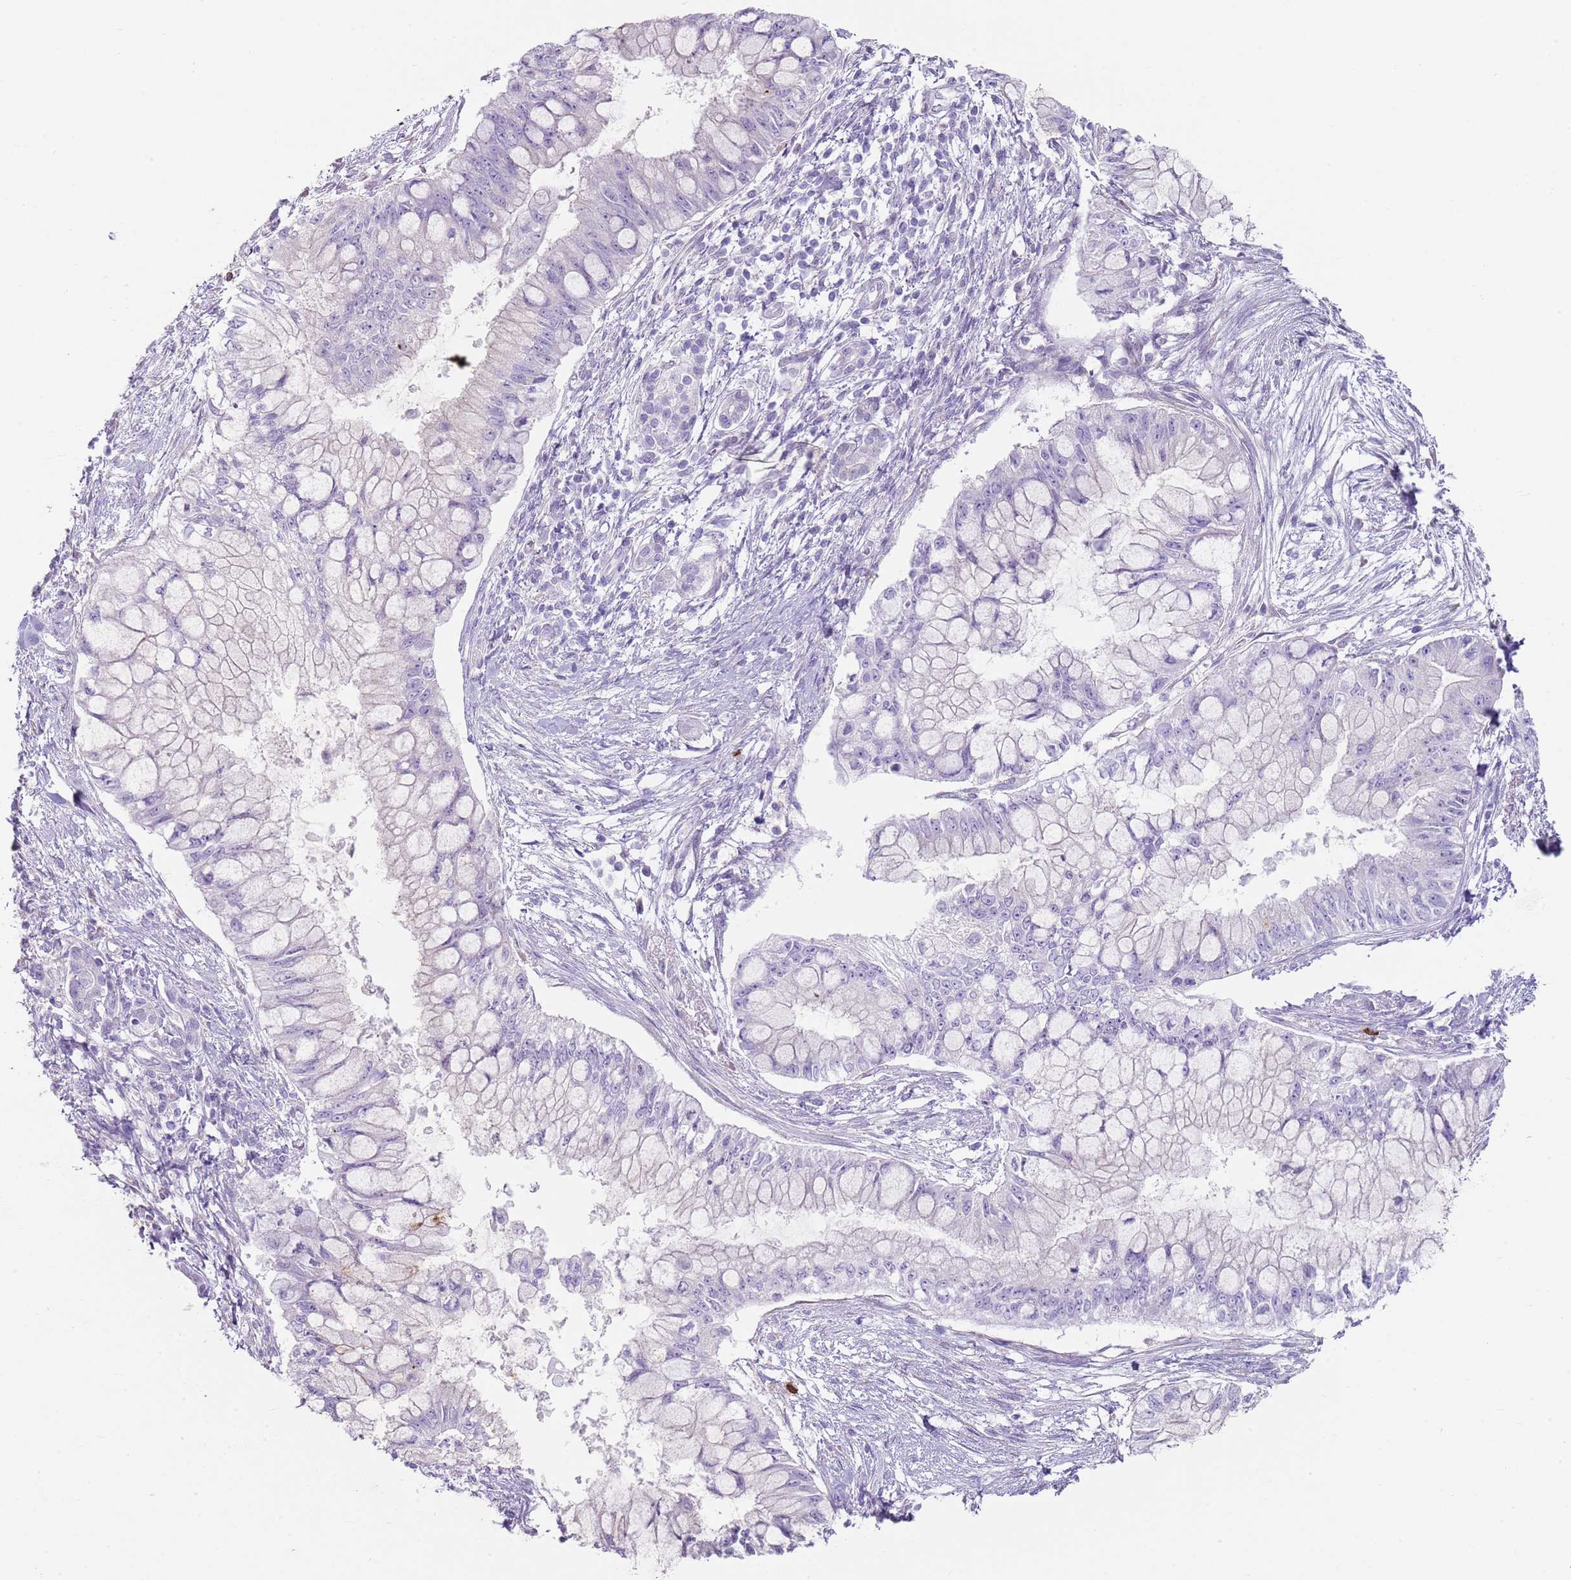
{"staining": {"intensity": "negative", "quantity": "none", "location": "none"}, "tissue": "pancreatic cancer", "cell_type": "Tumor cells", "image_type": "cancer", "snomed": [{"axis": "morphology", "description": "Adenocarcinoma, NOS"}, {"axis": "topography", "description": "Pancreas"}], "caption": "Human pancreatic cancer (adenocarcinoma) stained for a protein using immunohistochemistry shows no staining in tumor cells.", "gene": "CD177", "patient": {"sex": "male", "age": 48}}